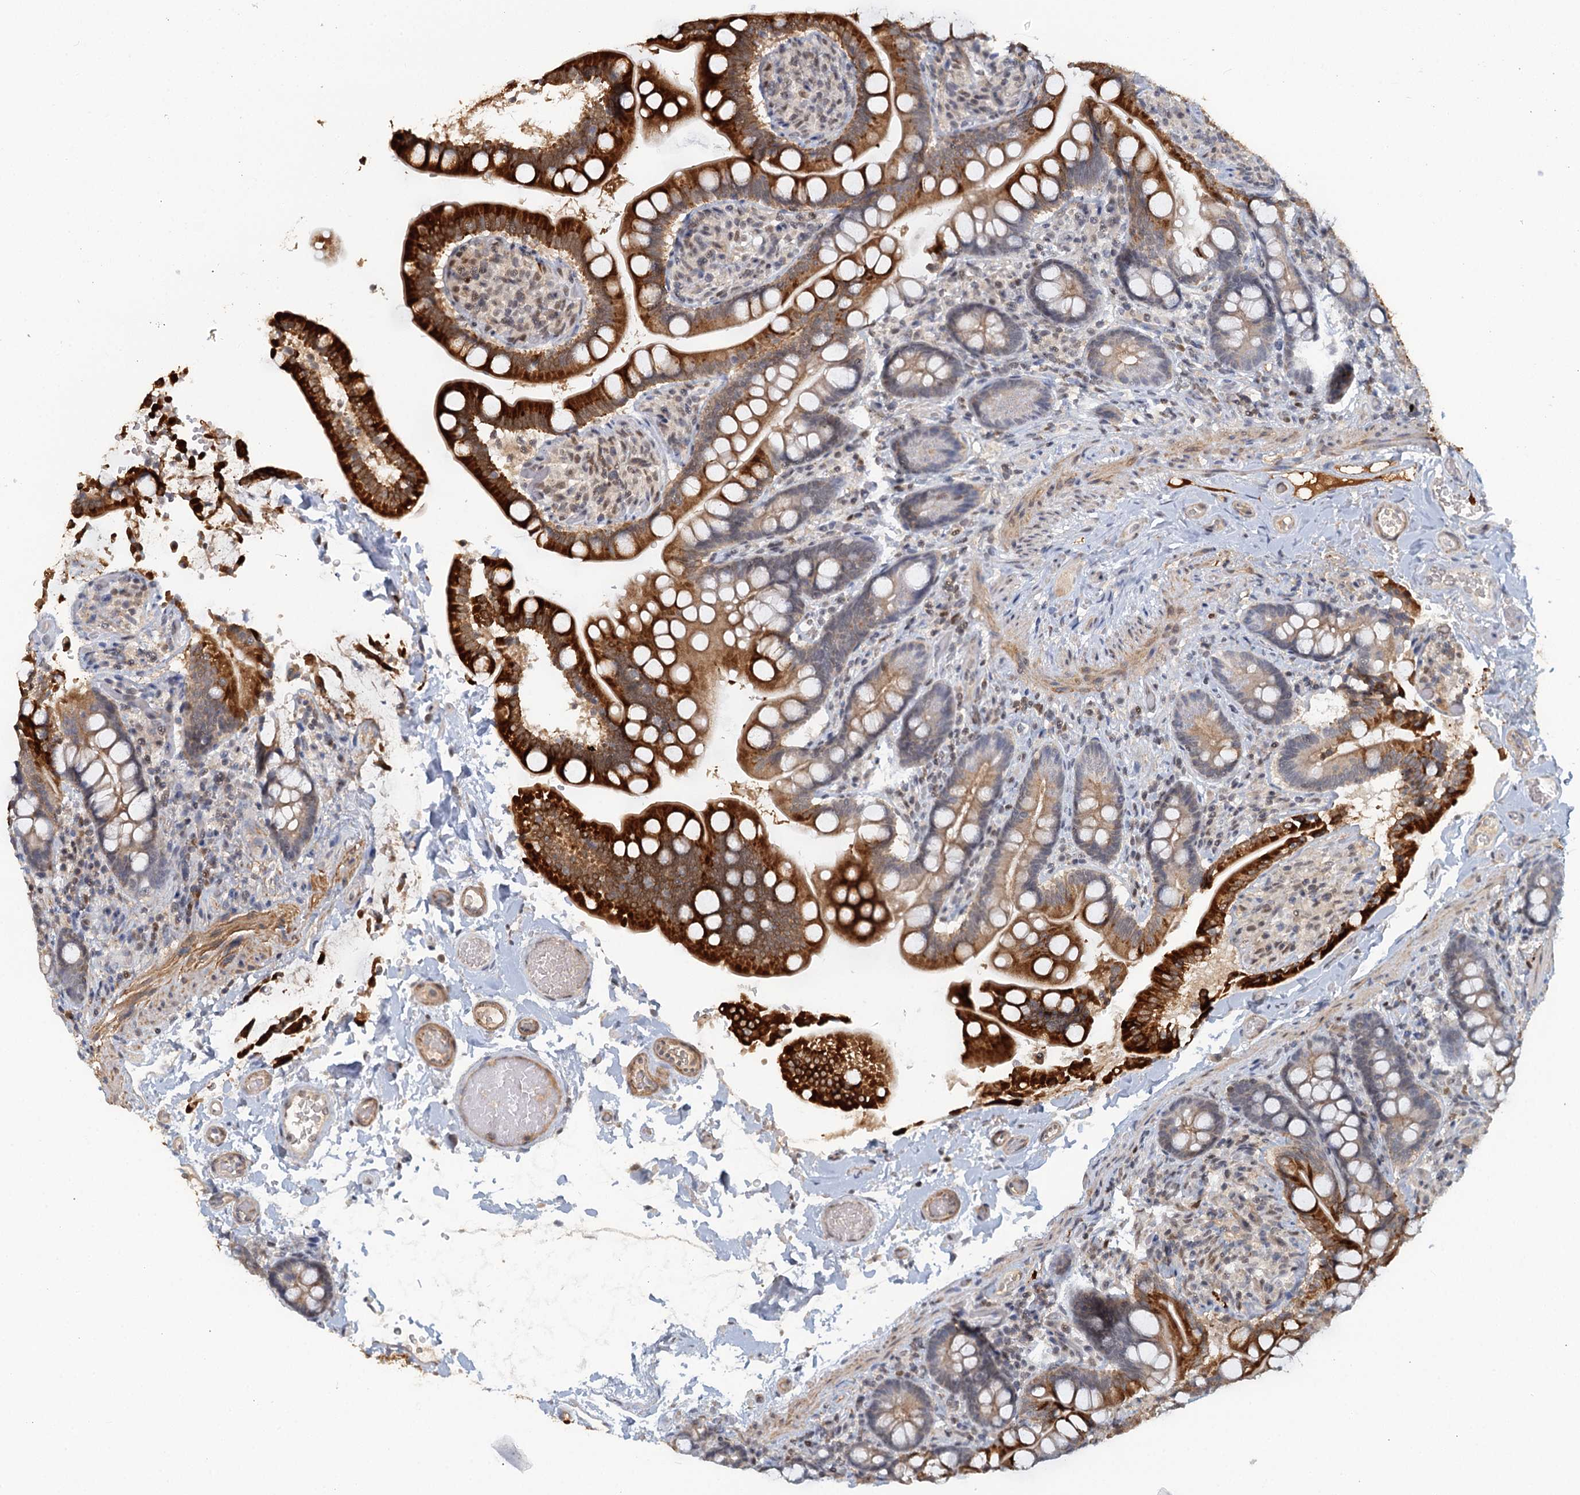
{"staining": {"intensity": "strong", "quantity": ">75%", "location": "cytoplasmic/membranous"}, "tissue": "small intestine", "cell_type": "Glandular cells", "image_type": "normal", "snomed": [{"axis": "morphology", "description": "Normal tissue, NOS"}, {"axis": "topography", "description": "Small intestine"}], "caption": "Glandular cells show high levels of strong cytoplasmic/membranous expression in about >75% of cells in normal small intestine.", "gene": "GPATCH11", "patient": {"sex": "female", "age": 64}}